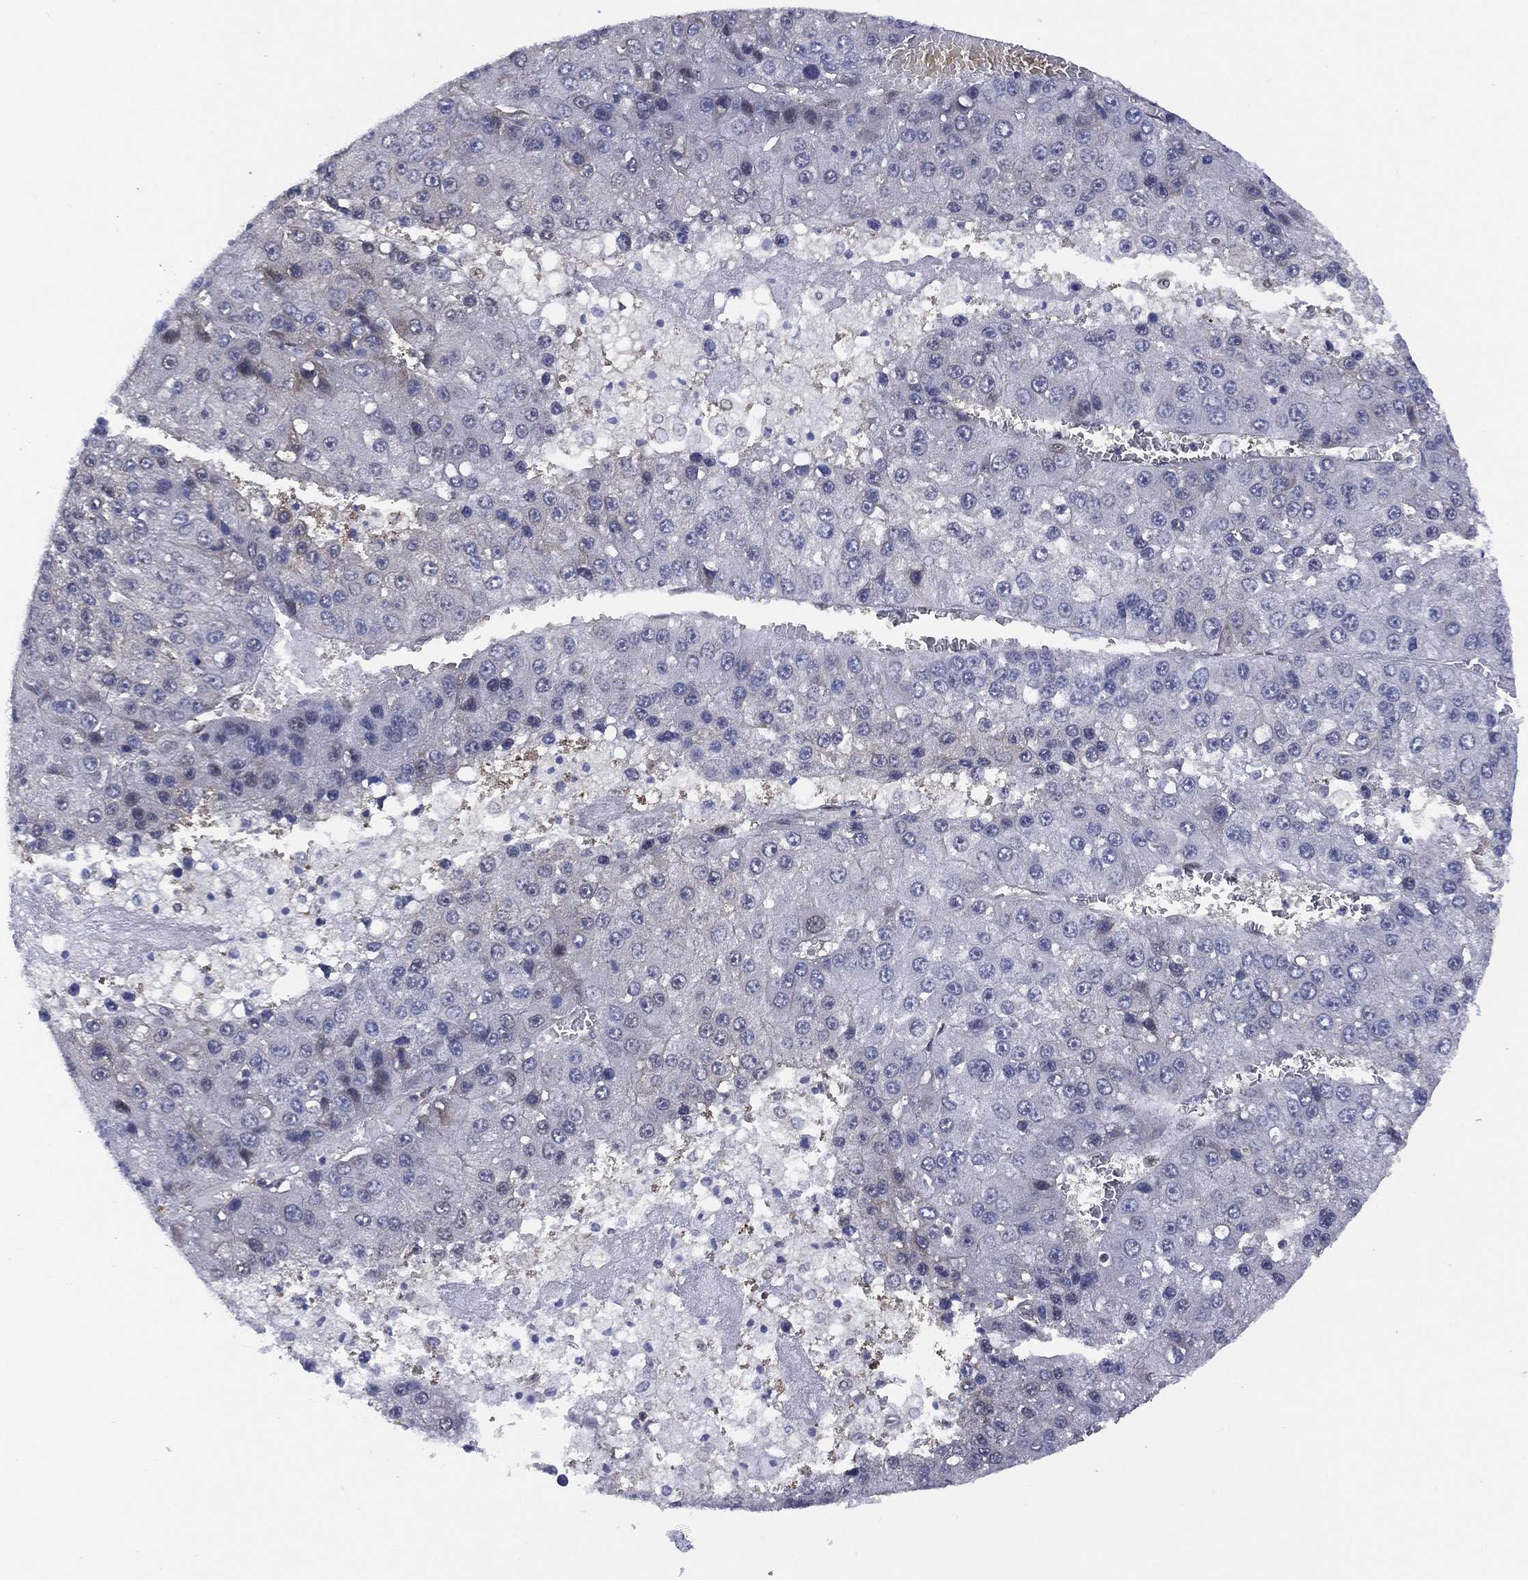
{"staining": {"intensity": "negative", "quantity": "none", "location": "none"}, "tissue": "liver cancer", "cell_type": "Tumor cells", "image_type": "cancer", "snomed": [{"axis": "morphology", "description": "Carcinoma, Hepatocellular, NOS"}, {"axis": "topography", "description": "Liver"}], "caption": "Image shows no protein expression in tumor cells of liver cancer (hepatocellular carcinoma) tissue.", "gene": "SLC4A4", "patient": {"sex": "female", "age": 73}}